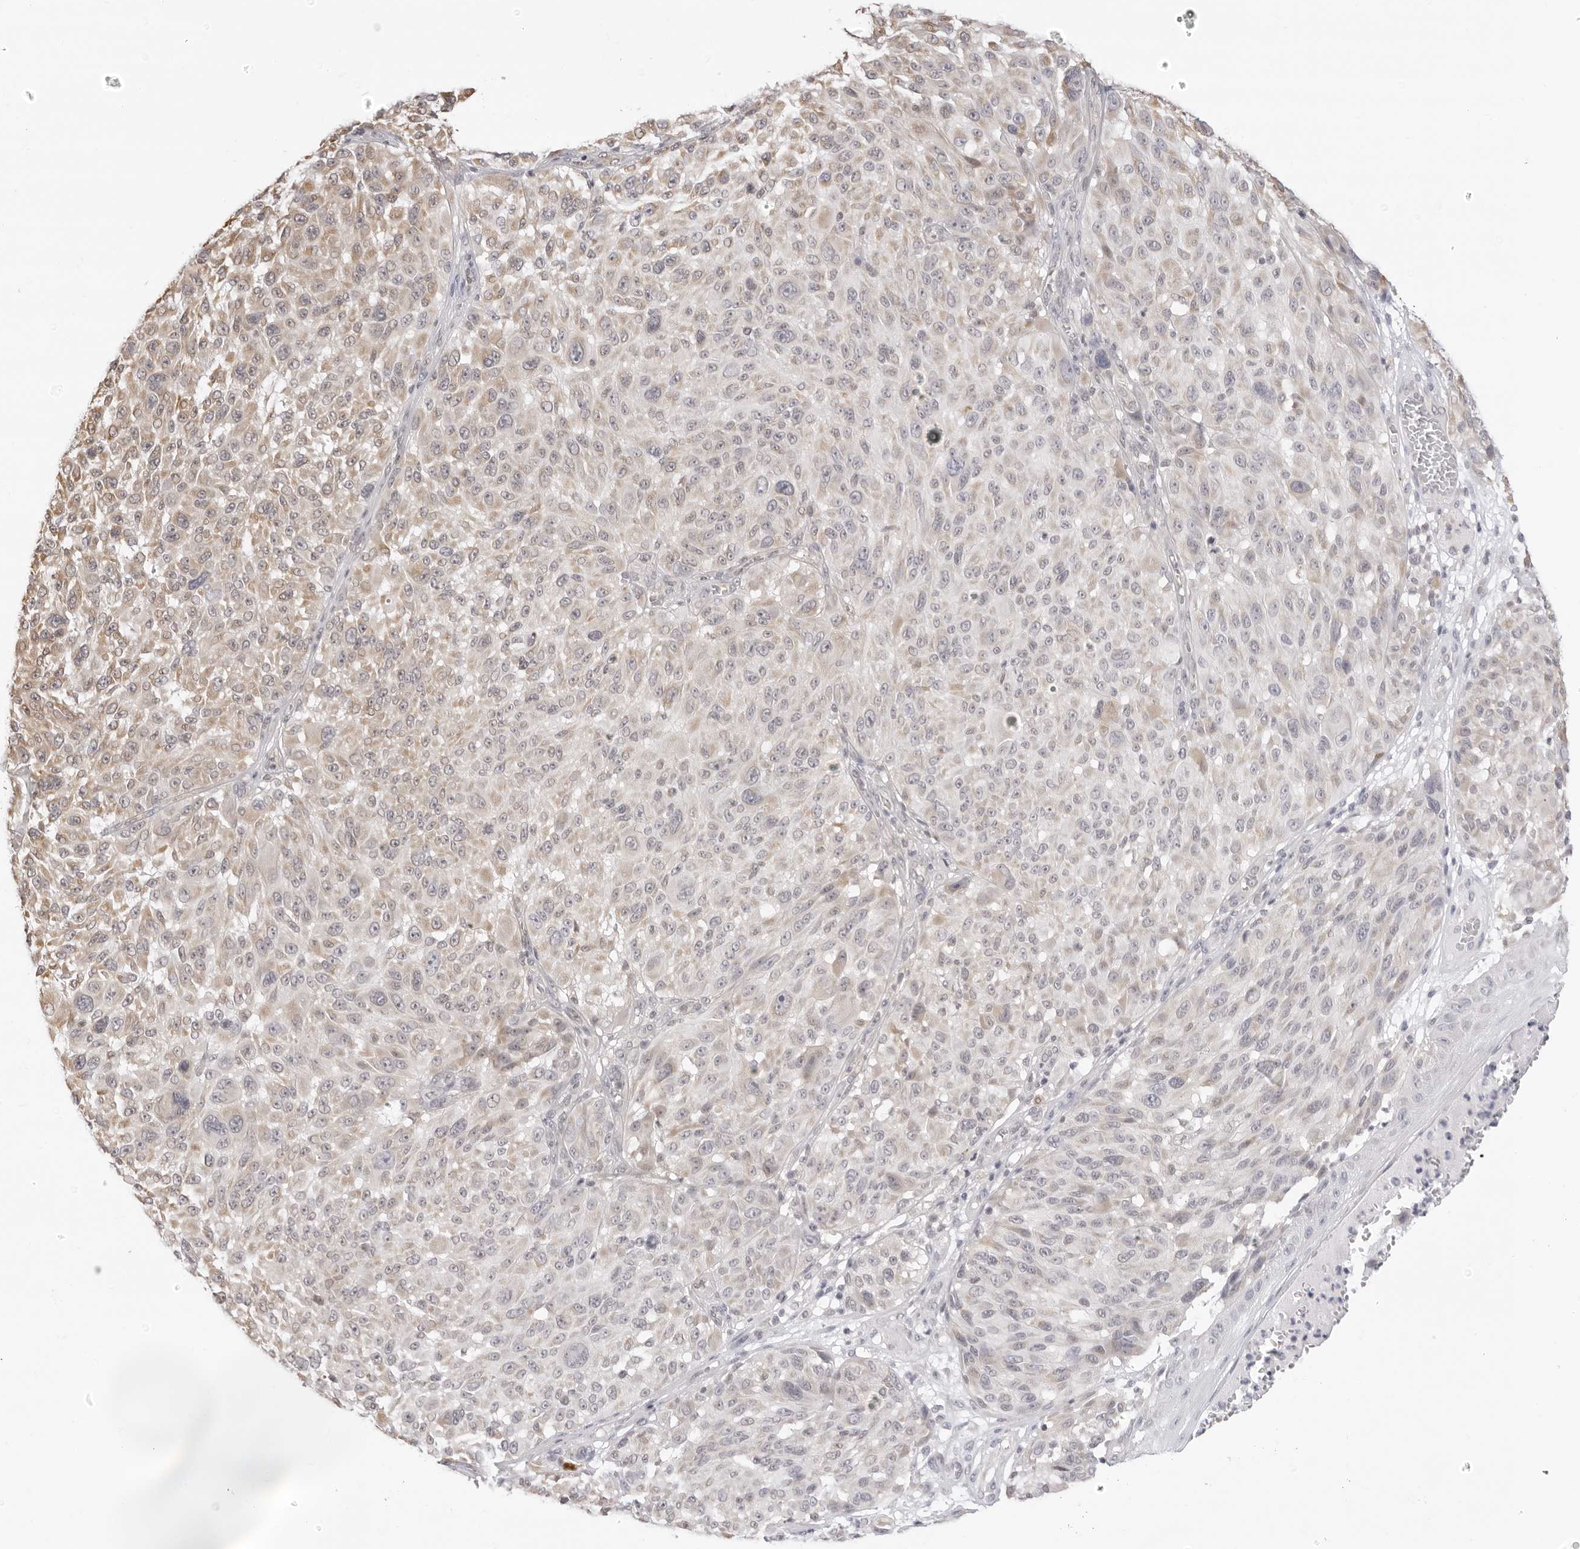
{"staining": {"intensity": "negative", "quantity": "none", "location": "none"}, "tissue": "melanoma", "cell_type": "Tumor cells", "image_type": "cancer", "snomed": [{"axis": "morphology", "description": "Malignant melanoma, NOS"}, {"axis": "topography", "description": "Skin"}], "caption": "Malignant melanoma was stained to show a protein in brown. There is no significant positivity in tumor cells. (Brightfield microscopy of DAB IHC at high magnification).", "gene": "FDPS", "patient": {"sex": "male", "age": 83}}